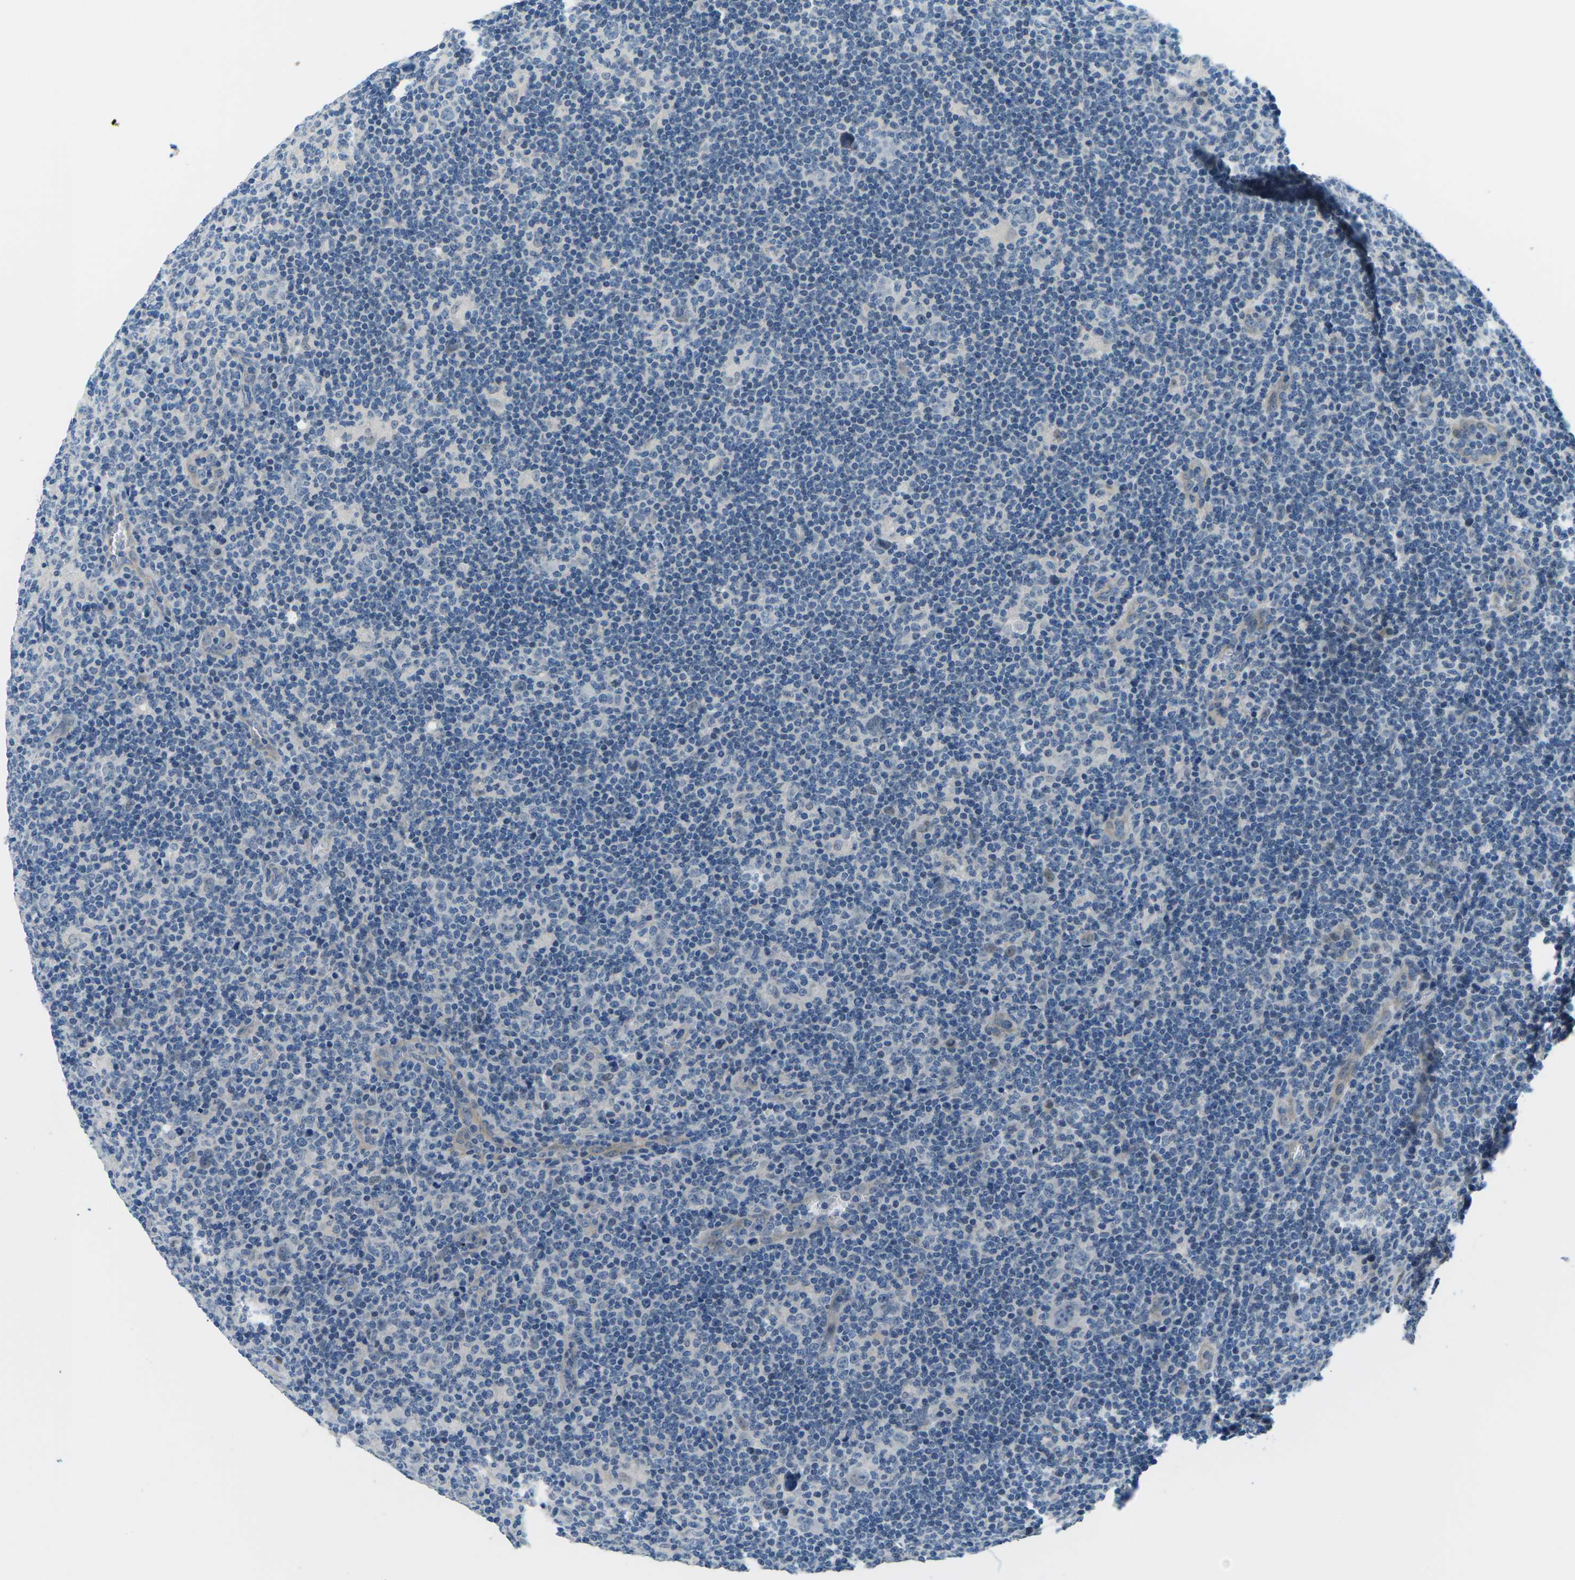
{"staining": {"intensity": "negative", "quantity": "none", "location": "none"}, "tissue": "lymphoma", "cell_type": "Tumor cells", "image_type": "cancer", "snomed": [{"axis": "morphology", "description": "Hodgkin's disease, NOS"}, {"axis": "topography", "description": "Lymph node"}], "caption": "Hodgkin's disease was stained to show a protein in brown. There is no significant positivity in tumor cells.", "gene": "CTNND1", "patient": {"sex": "female", "age": 57}}